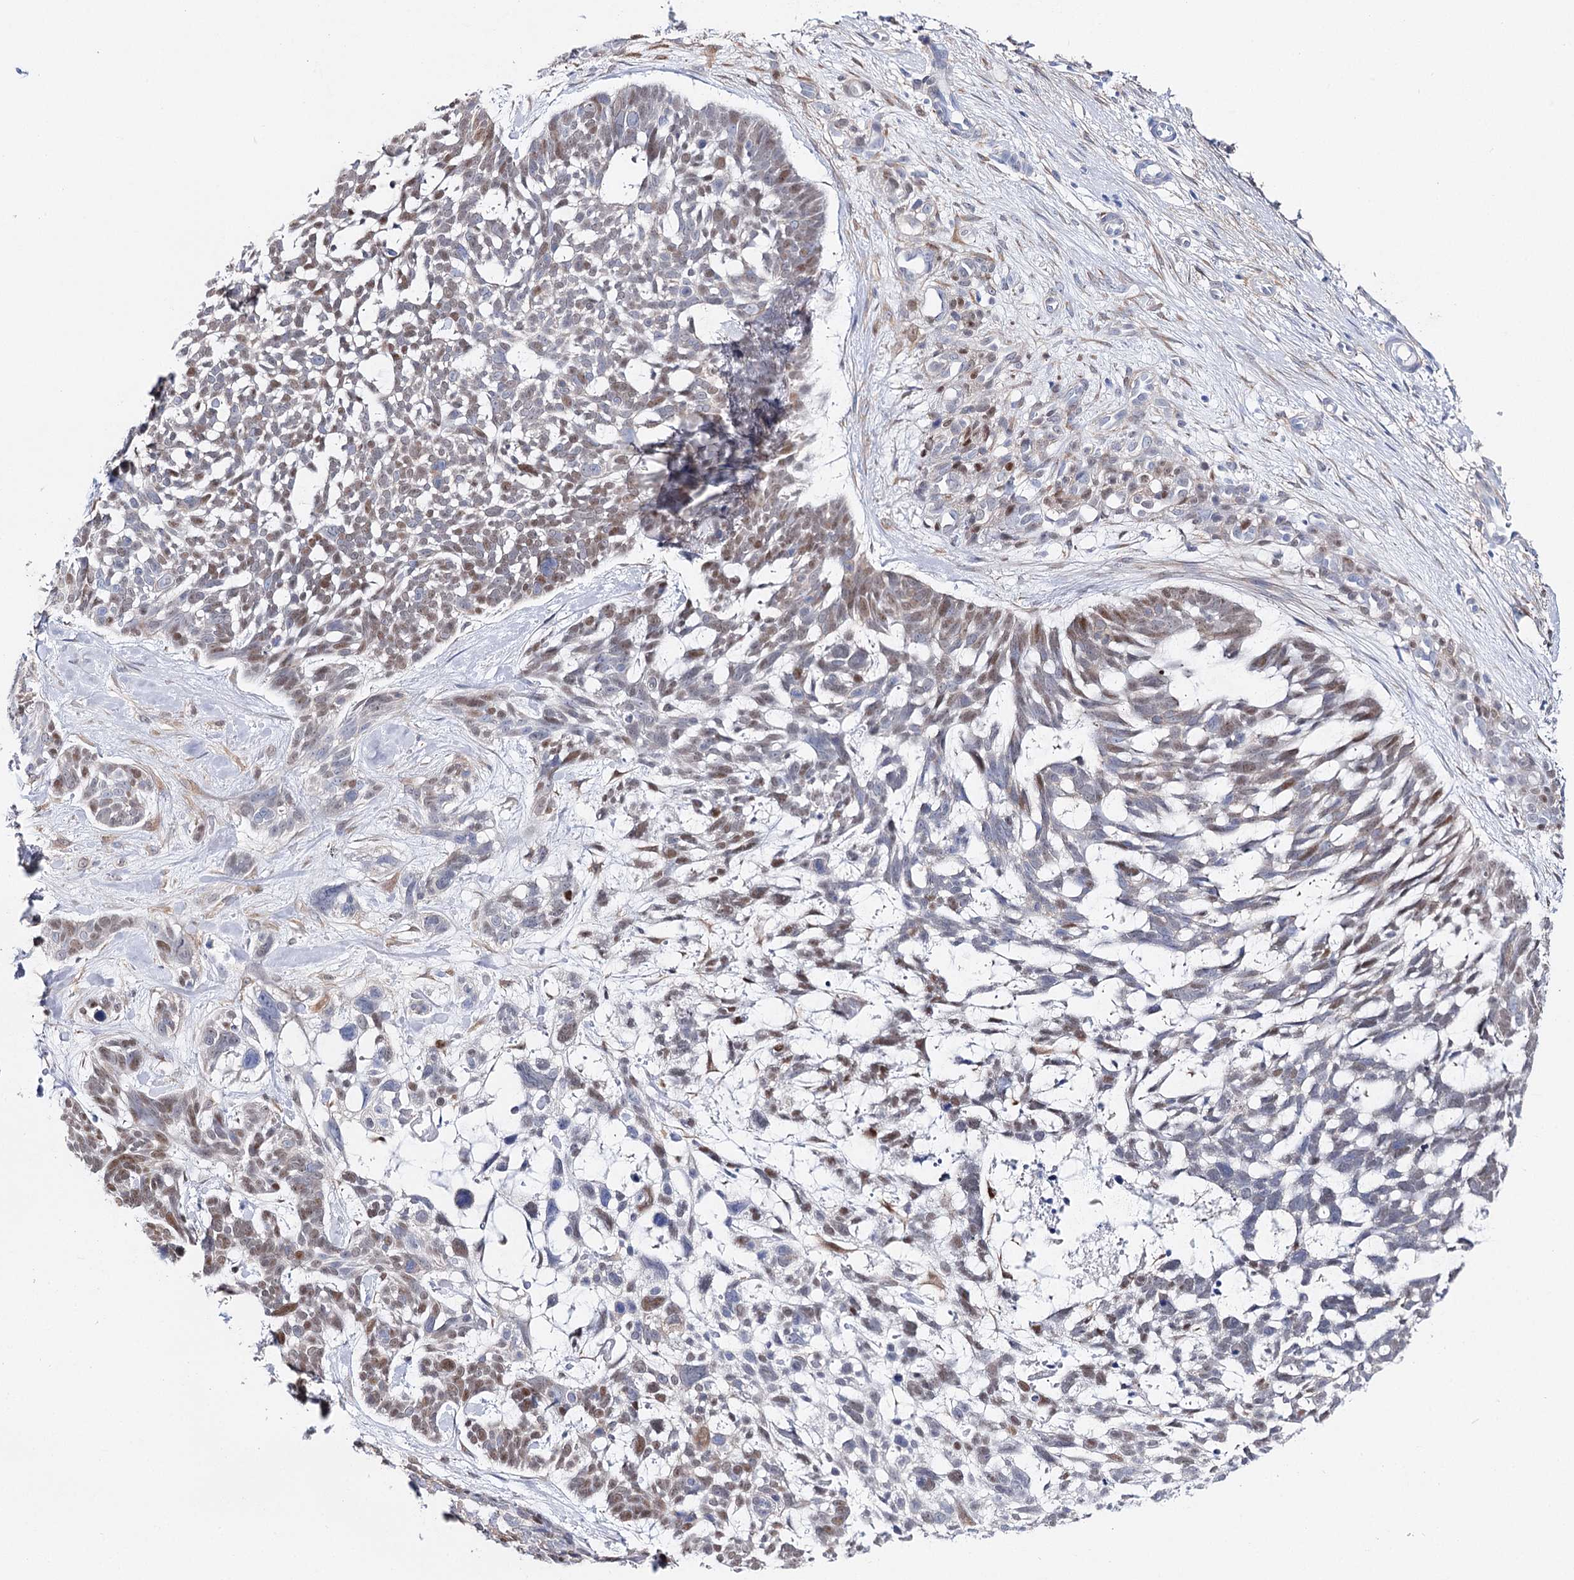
{"staining": {"intensity": "moderate", "quantity": ">75%", "location": "nuclear"}, "tissue": "skin cancer", "cell_type": "Tumor cells", "image_type": "cancer", "snomed": [{"axis": "morphology", "description": "Basal cell carcinoma"}, {"axis": "topography", "description": "Skin"}], "caption": "The immunohistochemical stain labels moderate nuclear expression in tumor cells of skin cancer (basal cell carcinoma) tissue.", "gene": "UGDH", "patient": {"sex": "male", "age": 88}}